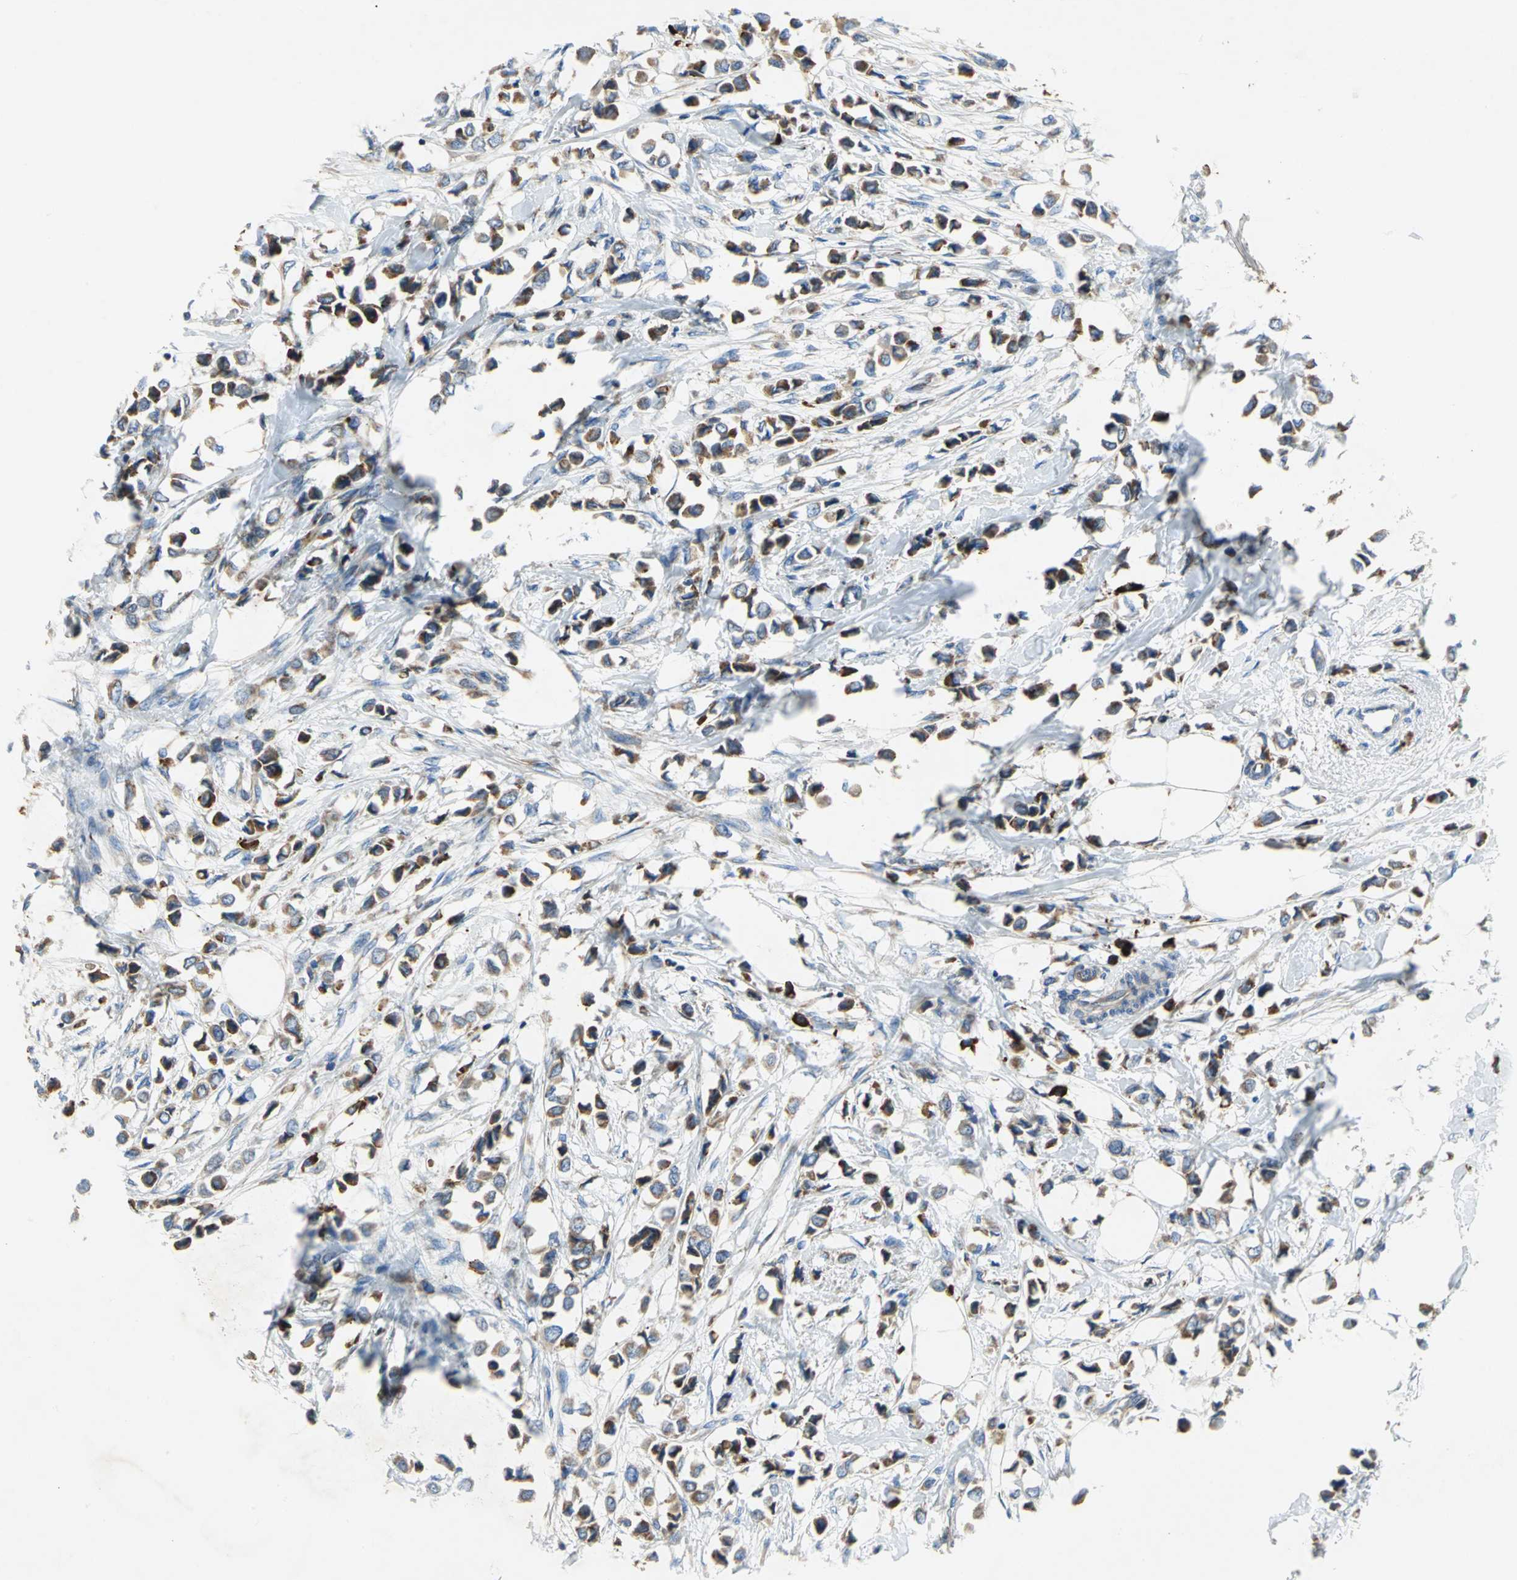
{"staining": {"intensity": "strong", "quantity": ">75%", "location": "cytoplasmic/membranous"}, "tissue": "breast cancer", "cell_type": "Tumor cells", "image_type": "cancer", "snomed": [{"axis": "morphology", "description": "Lobular carcinoma"}, {"axis": "topography", "description": "Breast"}], "caption": "The image shows staining of breast cancer (lobular carcinoma), revealing strong cytoplasmic/membranous protein positivity (brown color) within tumor cells.", "gene": "TULP4", "patient": {"sex": "female", "age": 51}}